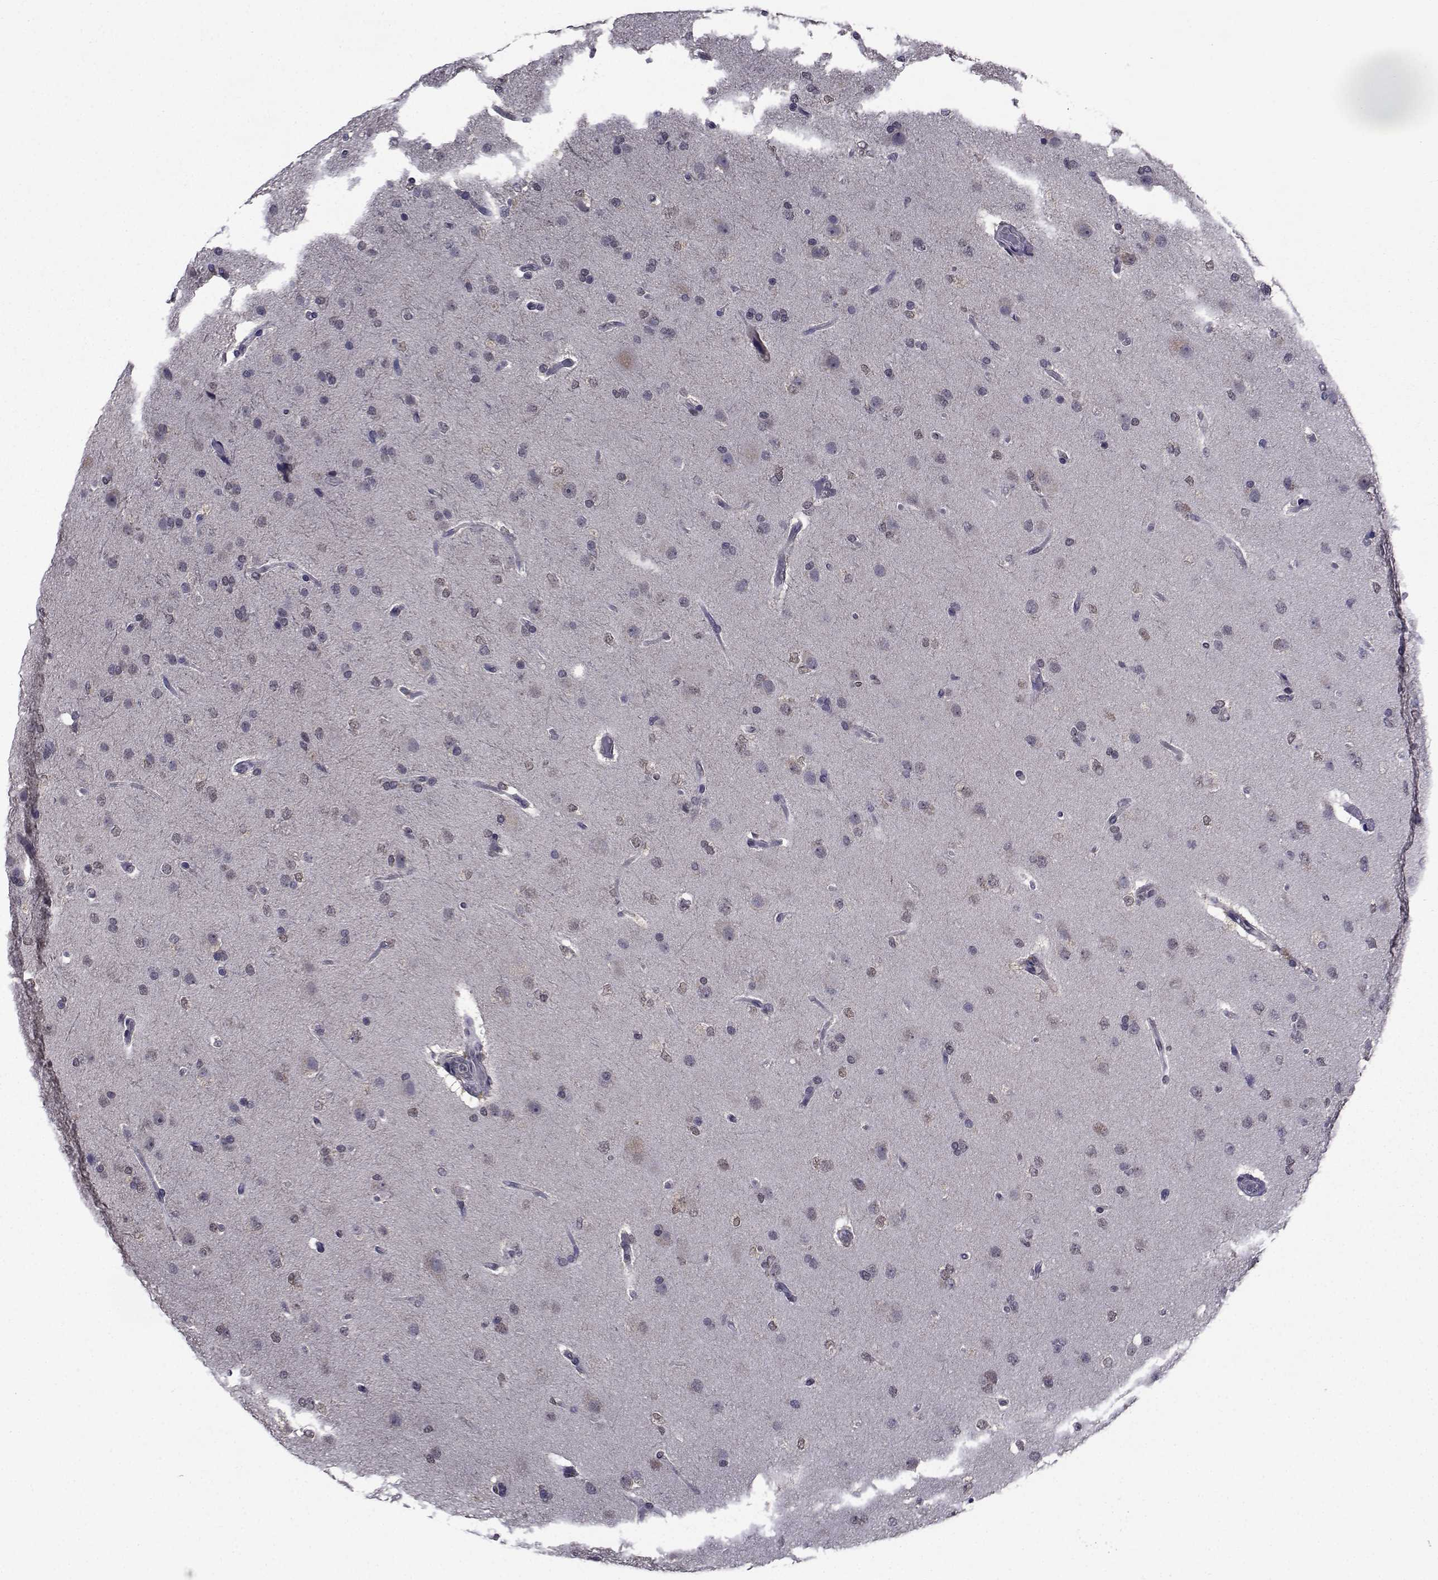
{"staining": {"intensity": "negative", "quantity": "none", "location": "none"}, "tissue": "glioma", "cell_type": "Tumor cells", "image_type": "cancer", "snomed": [{"axis": "morphology", "description": "Glioma, malignant, High grade"}, {"axis": "topography", "description": "Brain"}], "caption": "Tumor cells show no significant protein expression in glioma.", "gene": "CYP2S1", "patient": {"sex": "male", "age": 68}}